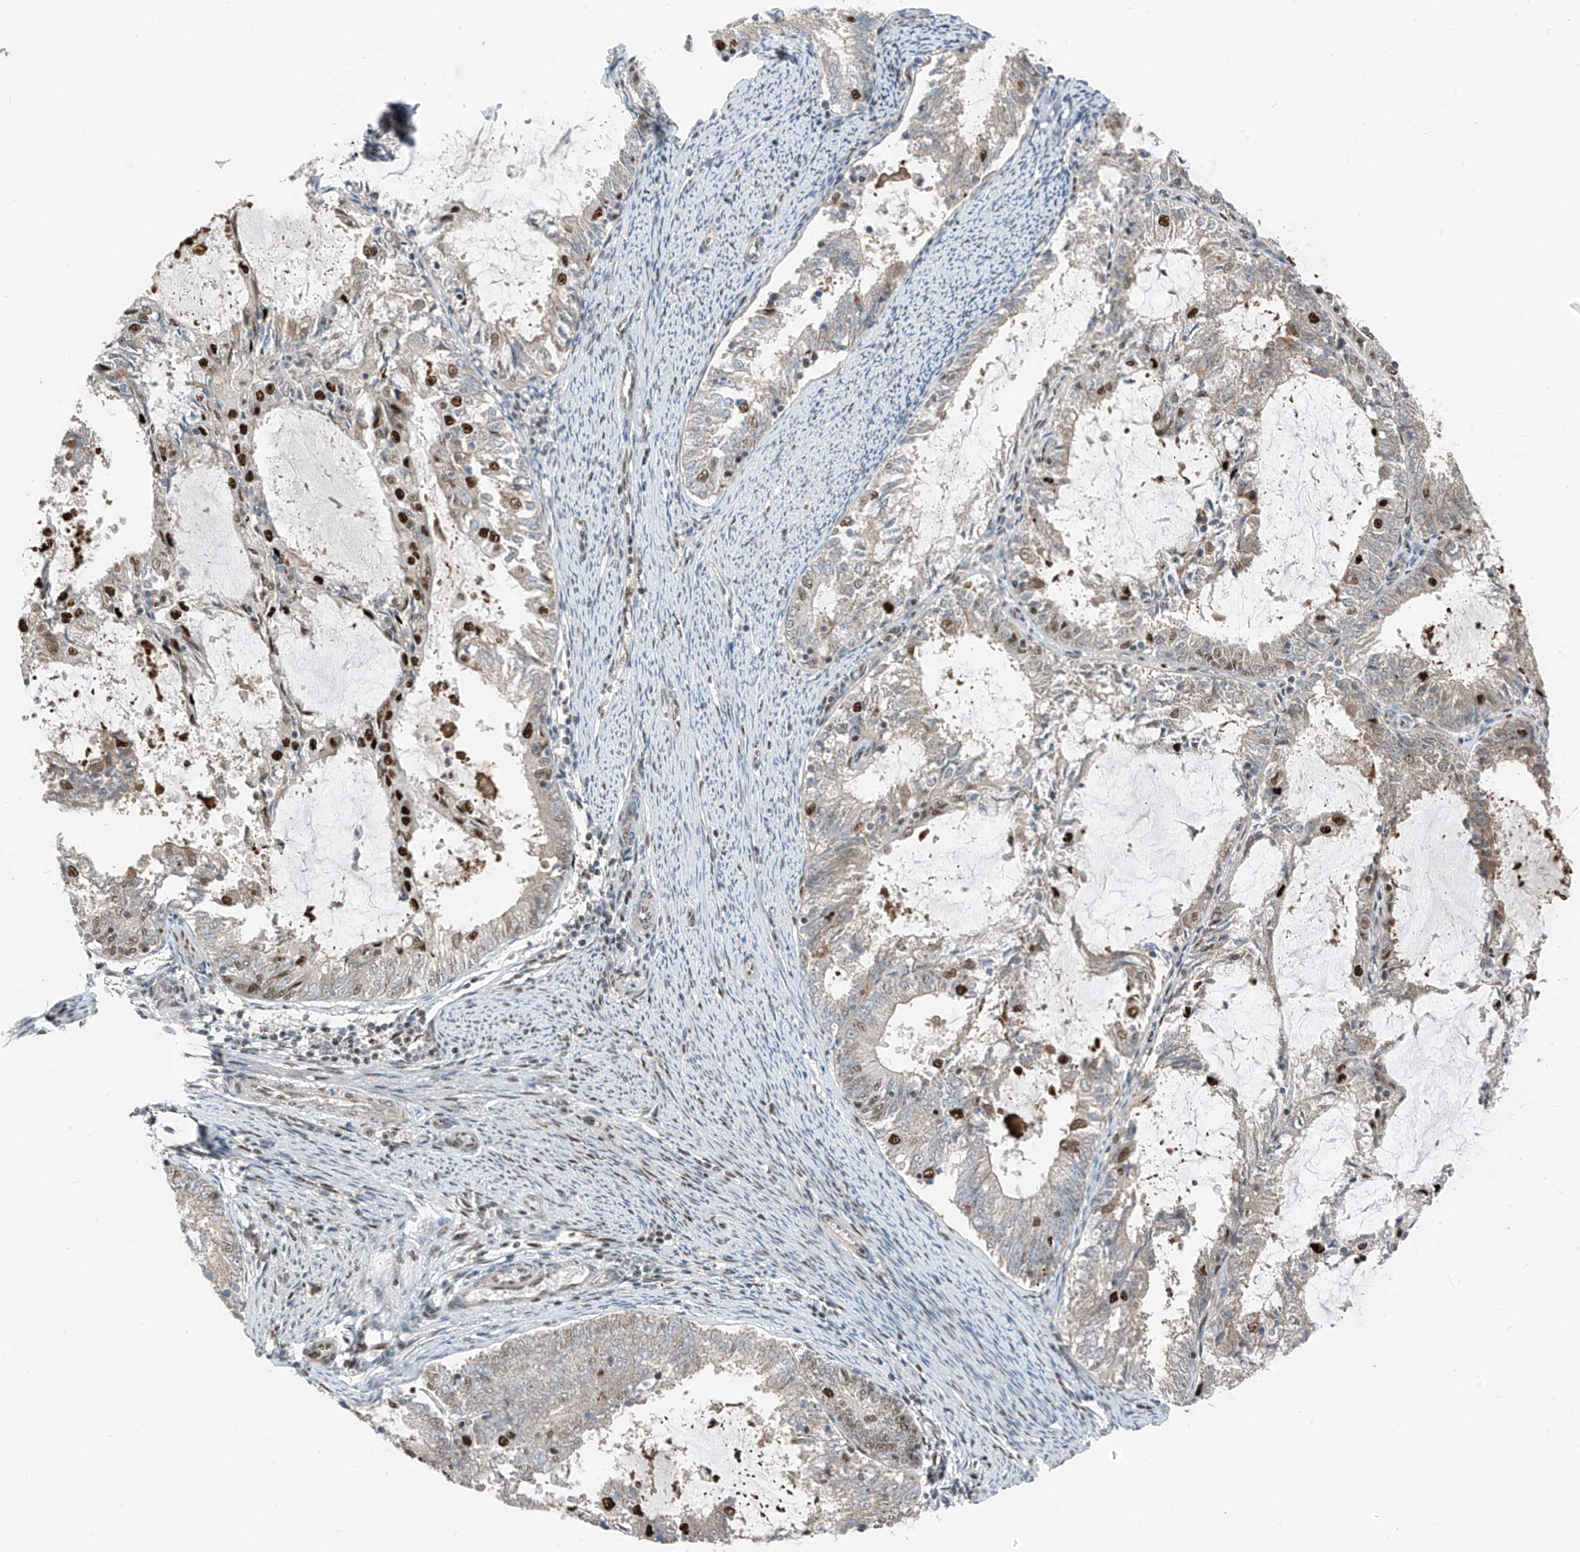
{"staining": {"intensity": "strong", "quantity": "<25%", "location": "nuclear"}, "tissue": "endometrial cancer", "cell_type": "Tumor cells", "image_type": "cancer", "snomed": [{"axis": "morphology", "description": "Adenocarcinoma, NOS"}, {"axis": "topography", "description": "Endometrium"}], "caption": "Human endometrial adenocarcinoma stained with a brown dye demonstrates strong nuclear positive positivity in approximately <25% of tumor cells.", "gene": "RBP7", "patient": {"sex": "female", "age": 57}}